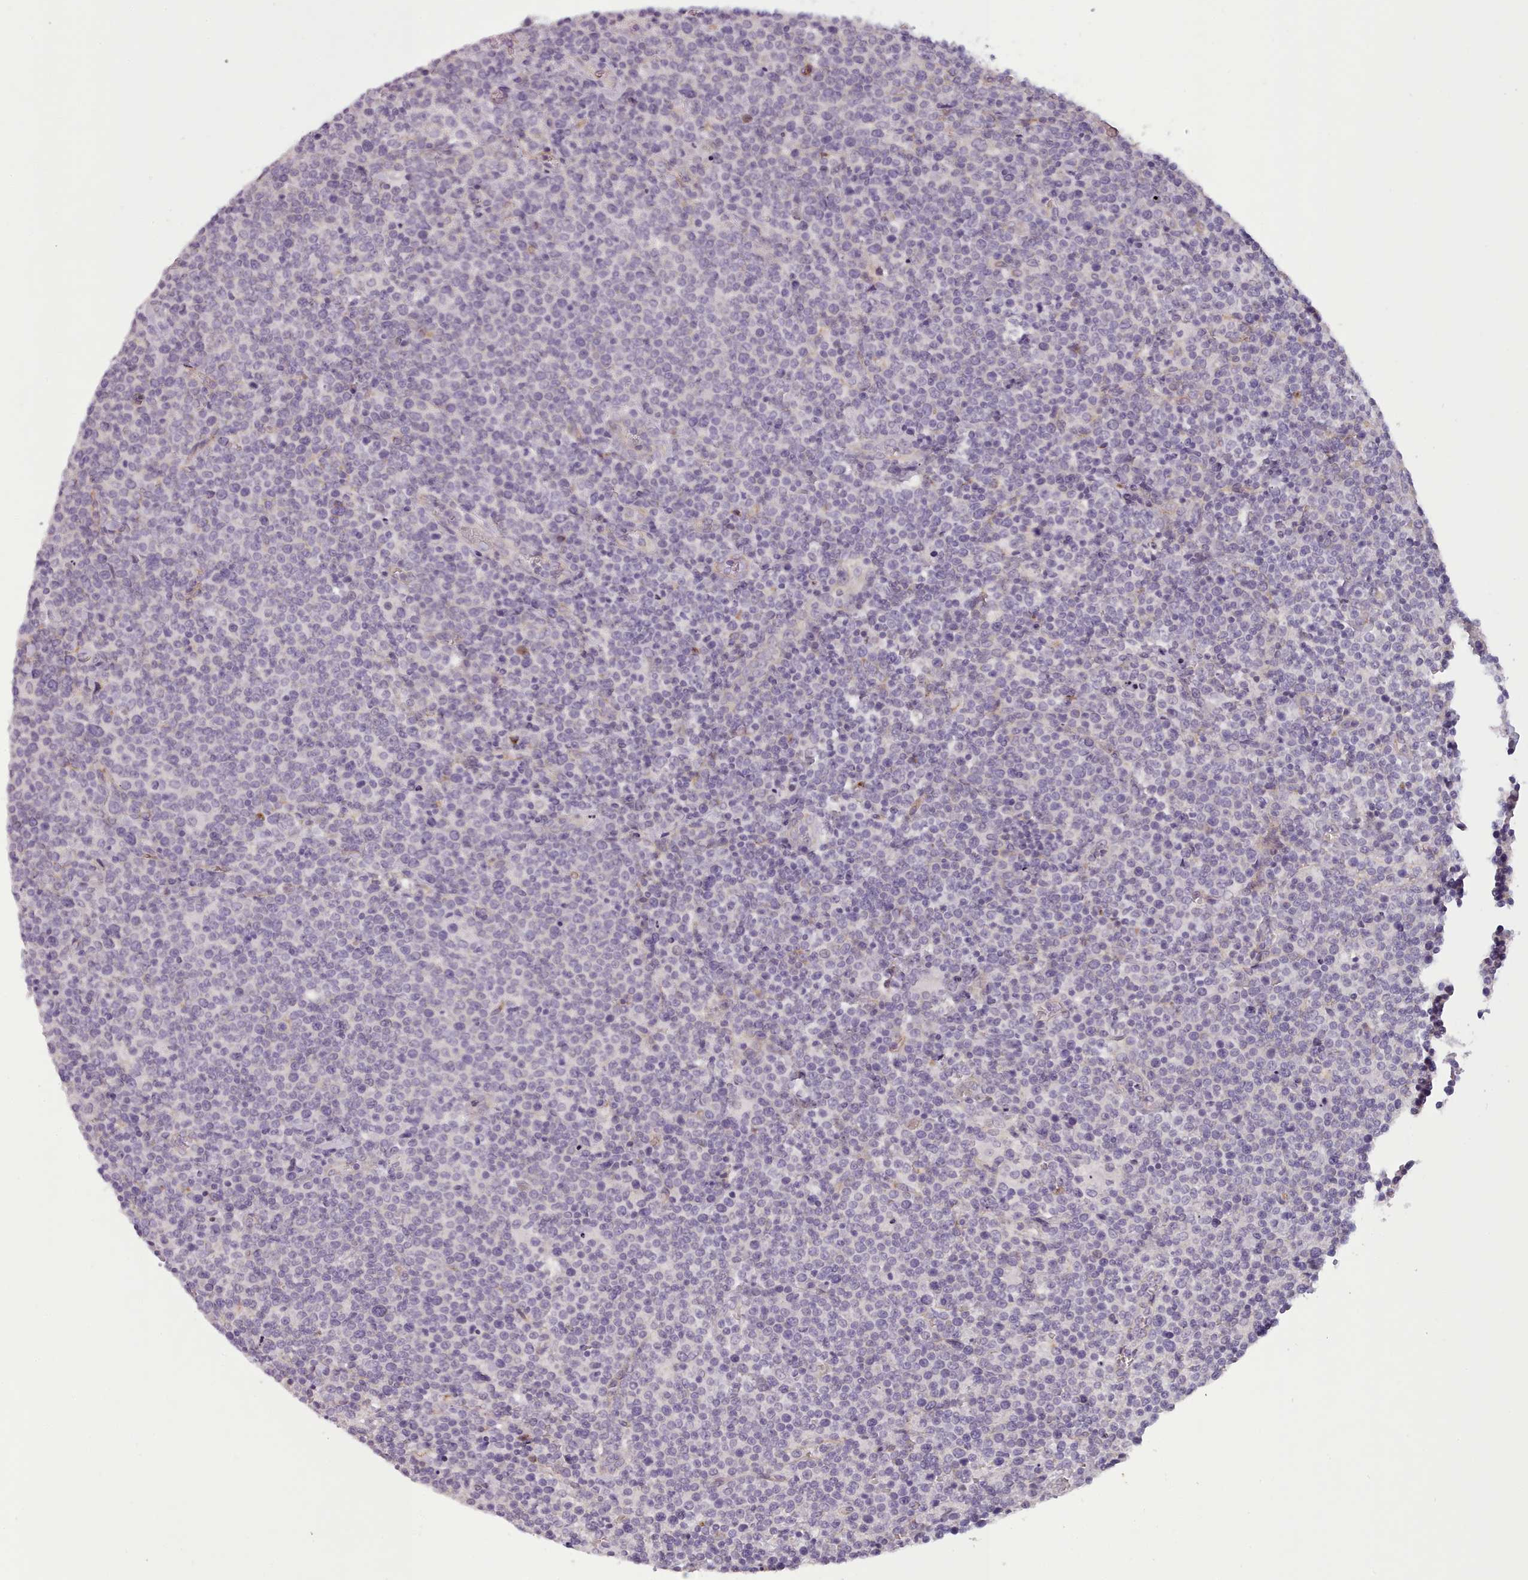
{"staining": {"intensity": "negative", "quantity": "none", "location": "none"}, "tissue": "lymphoma", "cell_type": "Tumor cells", "image_type": "cancer", "snomed": [{"axis": "morphology", "description": "Malignant lymphoma, non-Hodgkin's type, High grade"}, {"axis": "topography", "description": "Lymph node"}], "caption": "Immunohistochemical staining of high-grade malignant lymphoma, non-Hodgkin's type demonstrates no significant positivity in tumor cells.", "gene": "PLD4", "patient": {"sex": "male", "age": 61}}